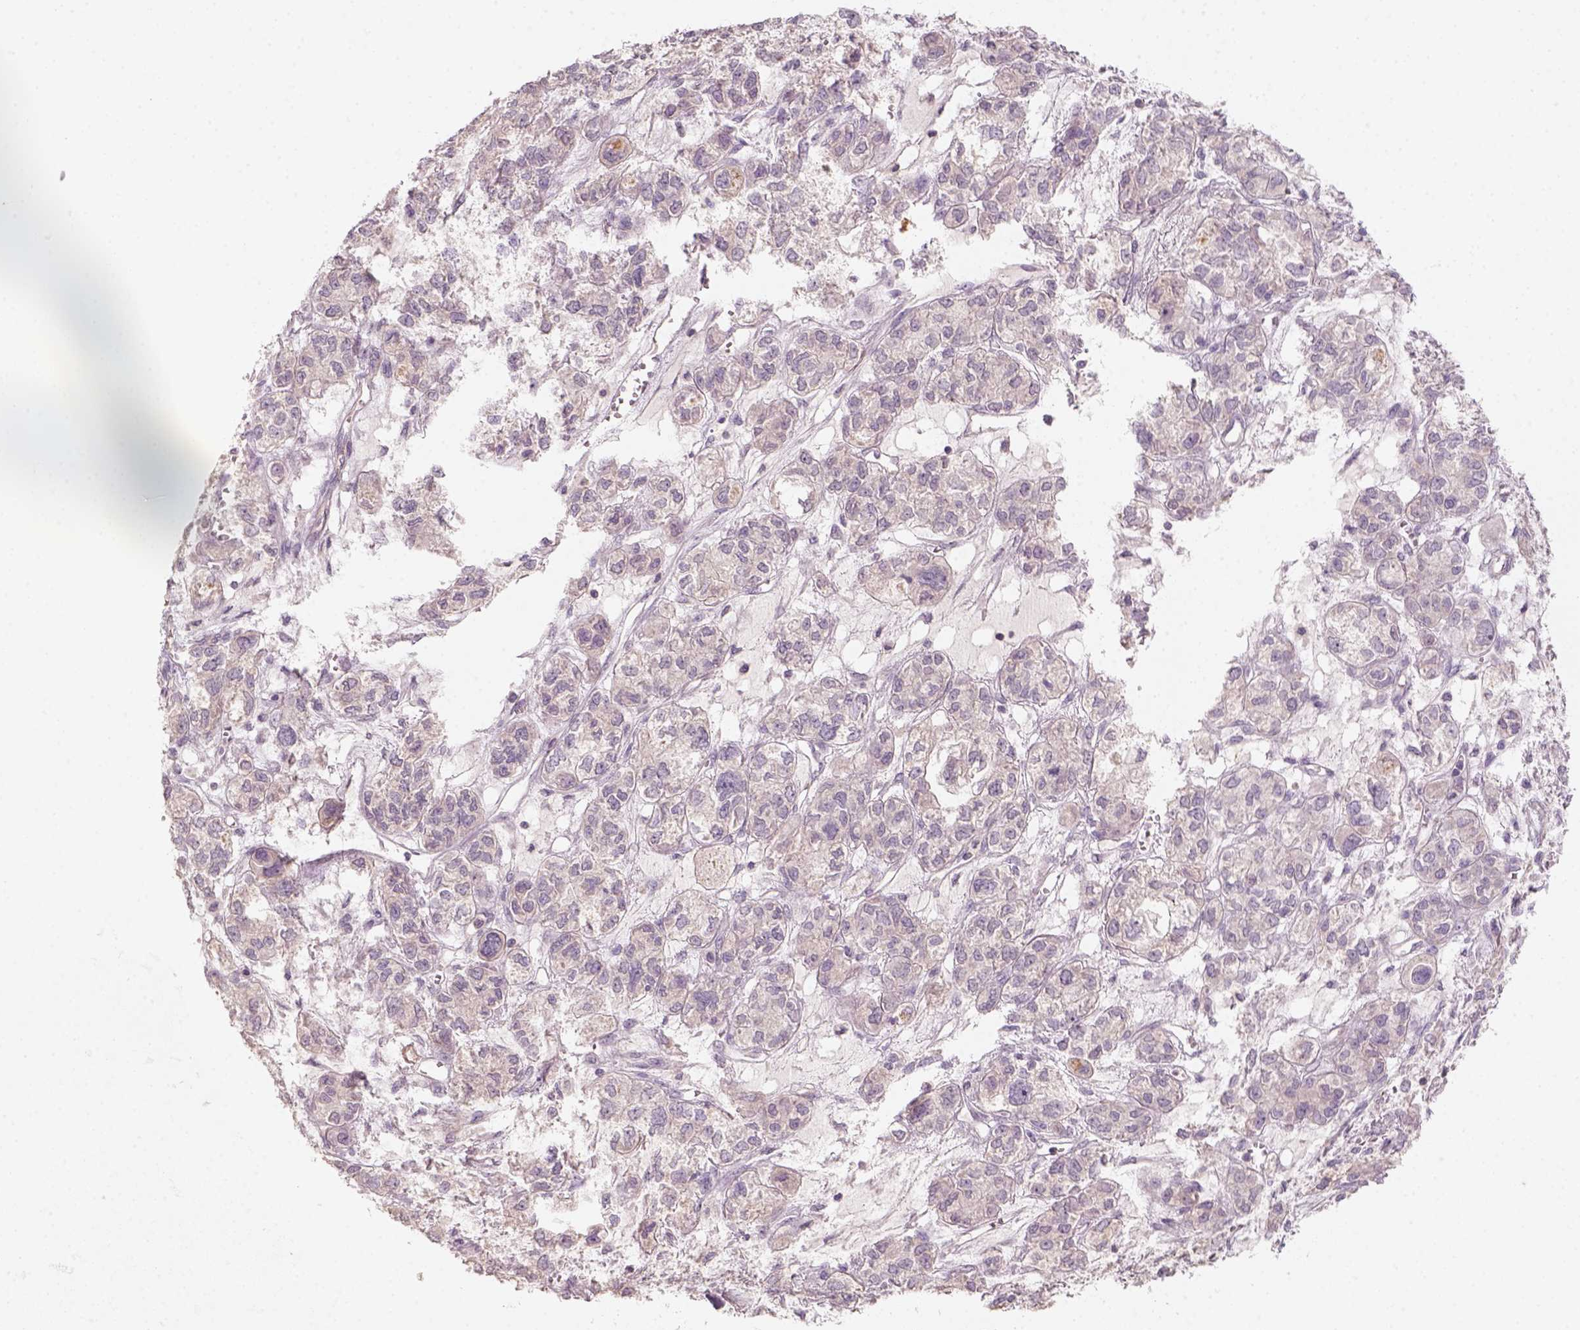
{"staining": {"intensity": "negative", "quantity": "none", "location": "none"}, "tissue": "ovarian cancer", "cell_type": "Tumor cells", "image_type": "cancer", "snomed": [{"axis": "morphology", "description": "Carcinoma, endometroid"}, {"axis": "topography", "description": "Ovary"}], "caption": "Image shows no significant protein expression in tumor cells of ovarian cancer.", "gene": "AQP9", "patient": {"sex": "female", "age": 64}}